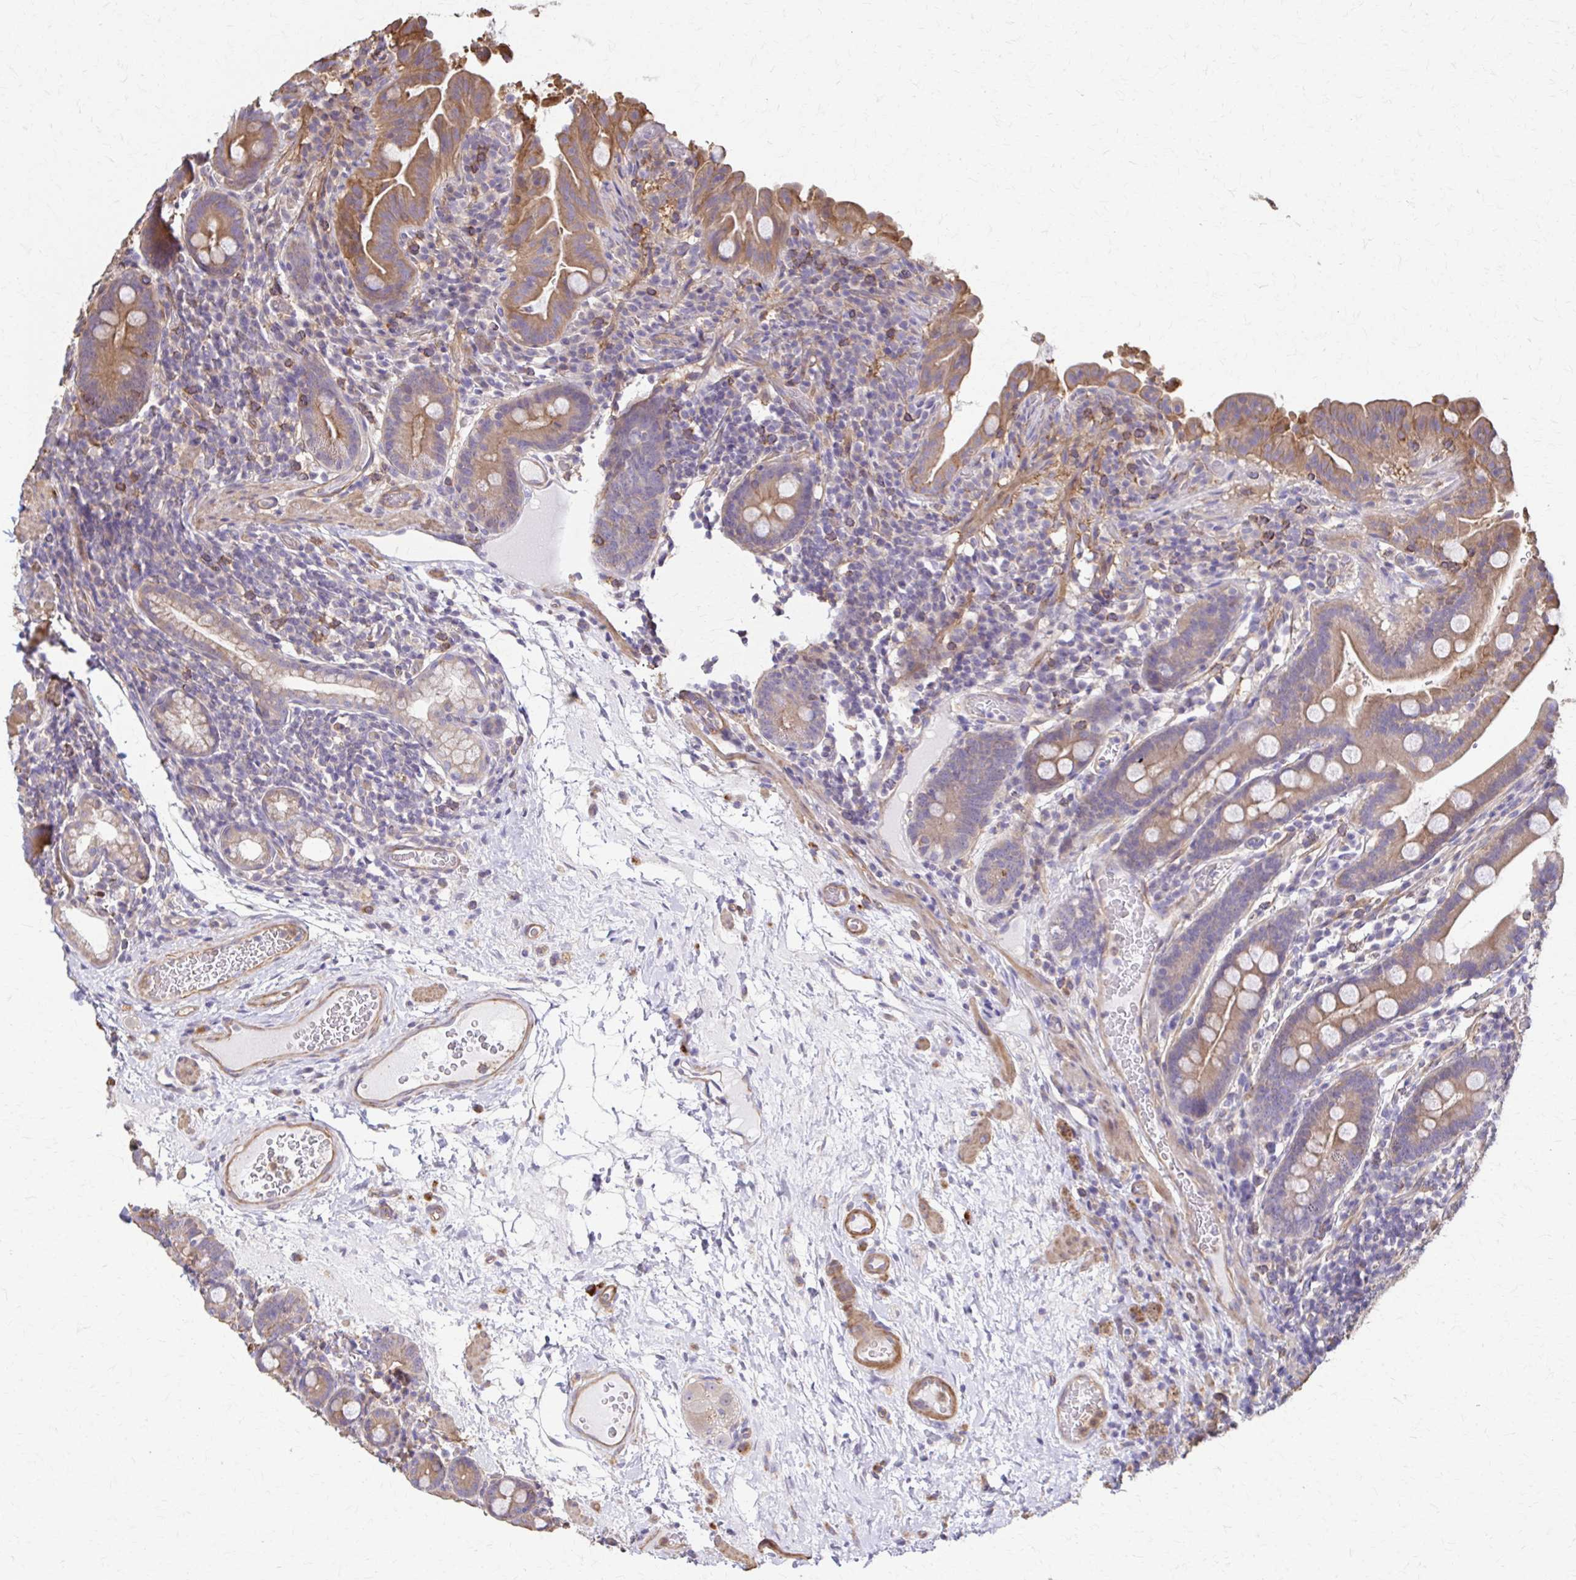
{"staining": {"intensity": "moderate", "quantity": ">75%", "location": "cytoplasmic/membranous"}, "tissue": "small intestine", "cell_type": "Glandular cells", "image_type": "normal", "snomed": [{"axis": "morphology", "description": "Normal tissue, NOS"}, {"axis": "topography", "description": "Small intestine"}], "caption": "High-magnification brightfield microscopy of benign small intestine stained with DAB (3,3'-diaminobenzidine) (brown) and counterstained with hematoxylin (blue). glandular cells exhibit moderate cytoplasmic/membranous staining is seen in about>75% of cells. (Stains: DAB (3,3'-diaminobenzidine) in brown, nuclei in blue, Microscopy: brightfield microscopy at high magnification).", "gene": "DSP", "patient": {"sex": "male", "age": 26}}